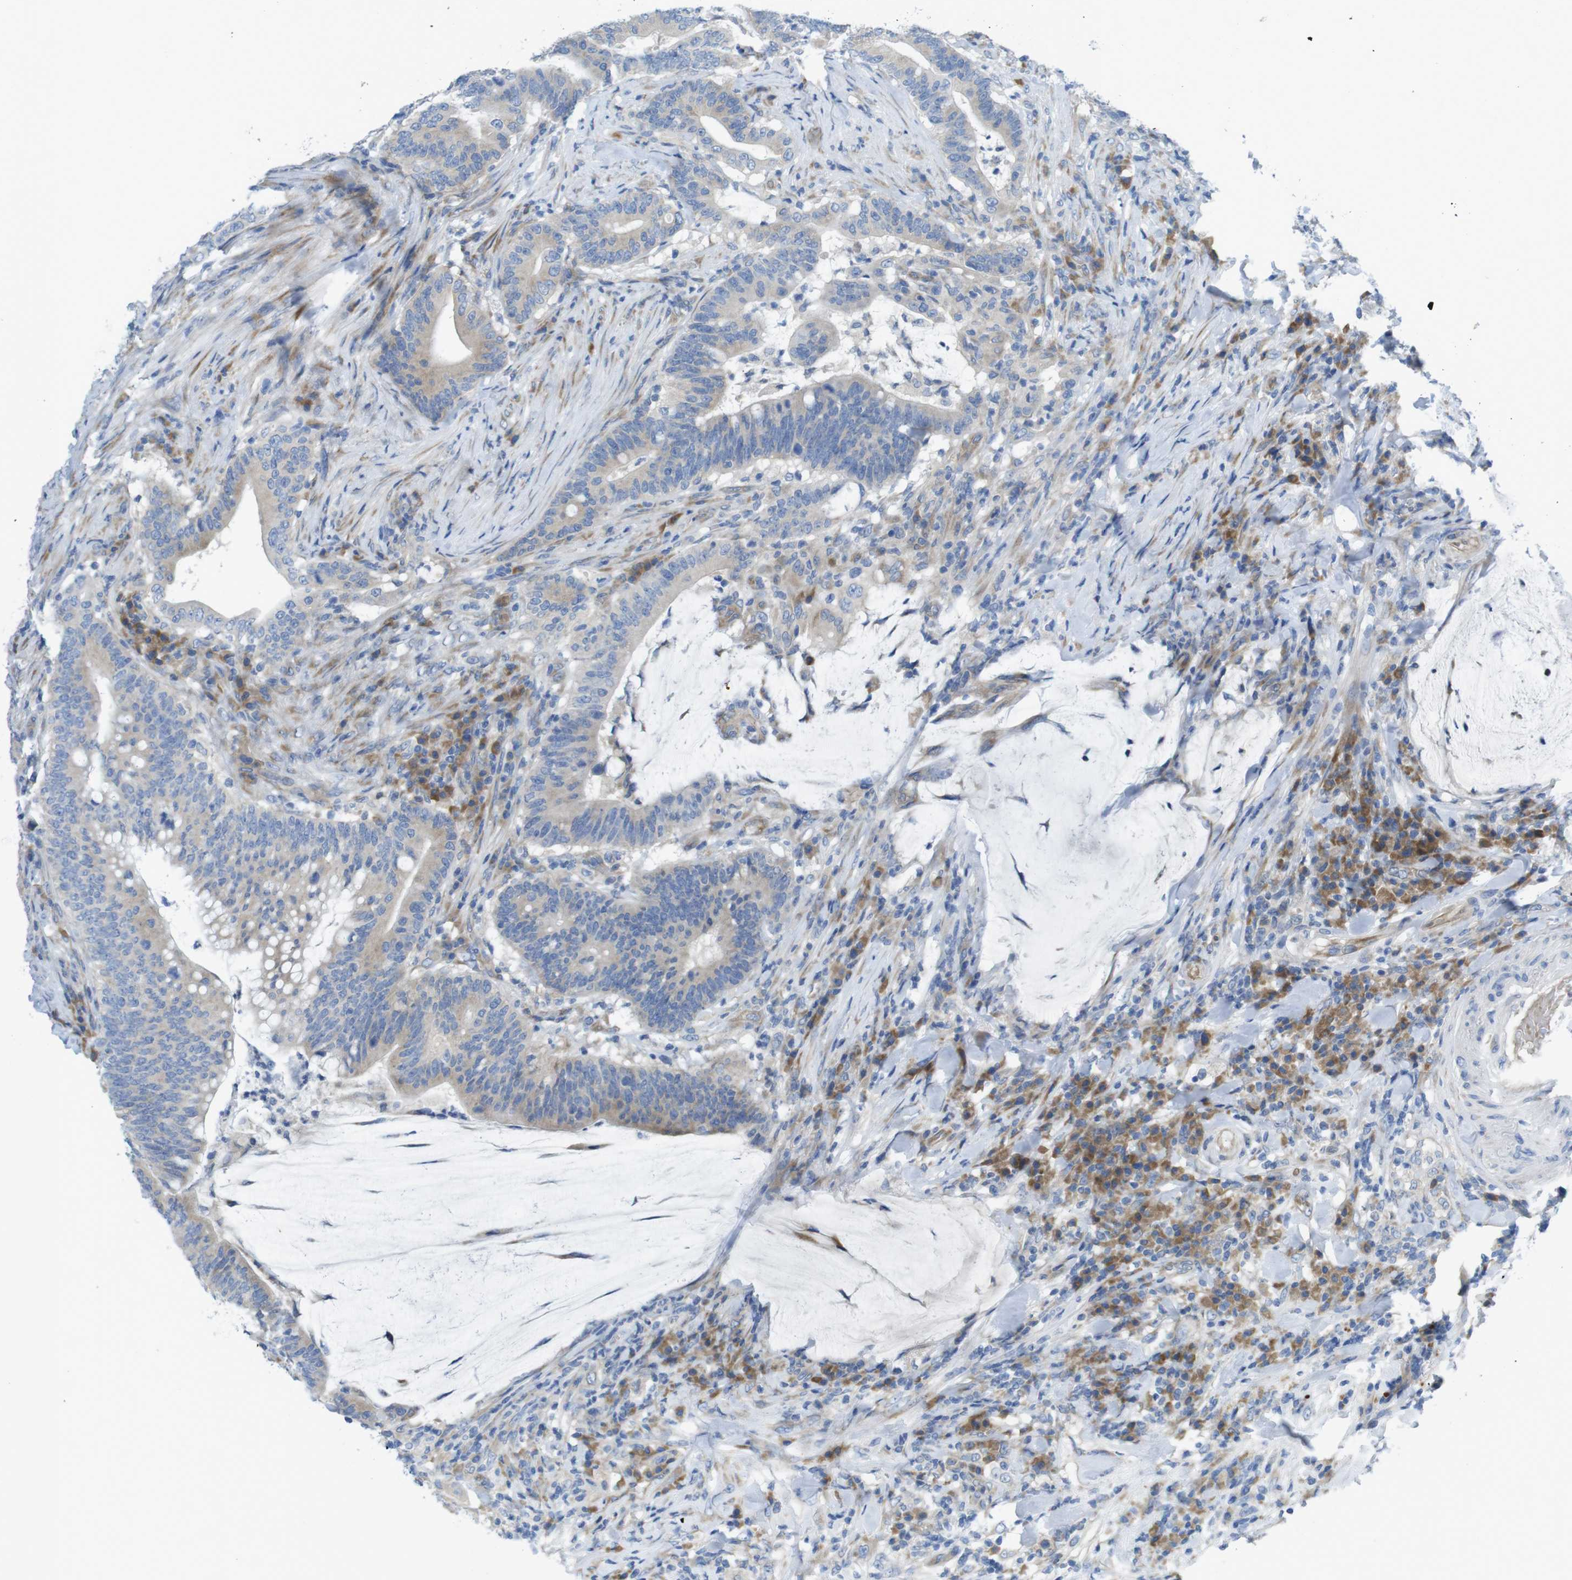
{"staining": {"intensity": "weak", "quantity": ">75%", "location": "cytoplasmic/membranous"}, "tissue": "colorectal cancer", "cell_type": "Tumor cells", "image_type": "cancer", "snomed": [{"axis": "morphology", "description": "Normal tissue, NOS"}, {"axis": "morphology", "description": "Adenocarcinoma, NOS"}, {"axis": "topography", "description": "Colon"}], "caption": "Tumor cells display low levels of weak cytoplasmic/membranous expression in approximately >75% of cells in human colorectal adenocarcinoma.", "gene": "TMEM234", "patient": {"sex": "female", "age": 66}}